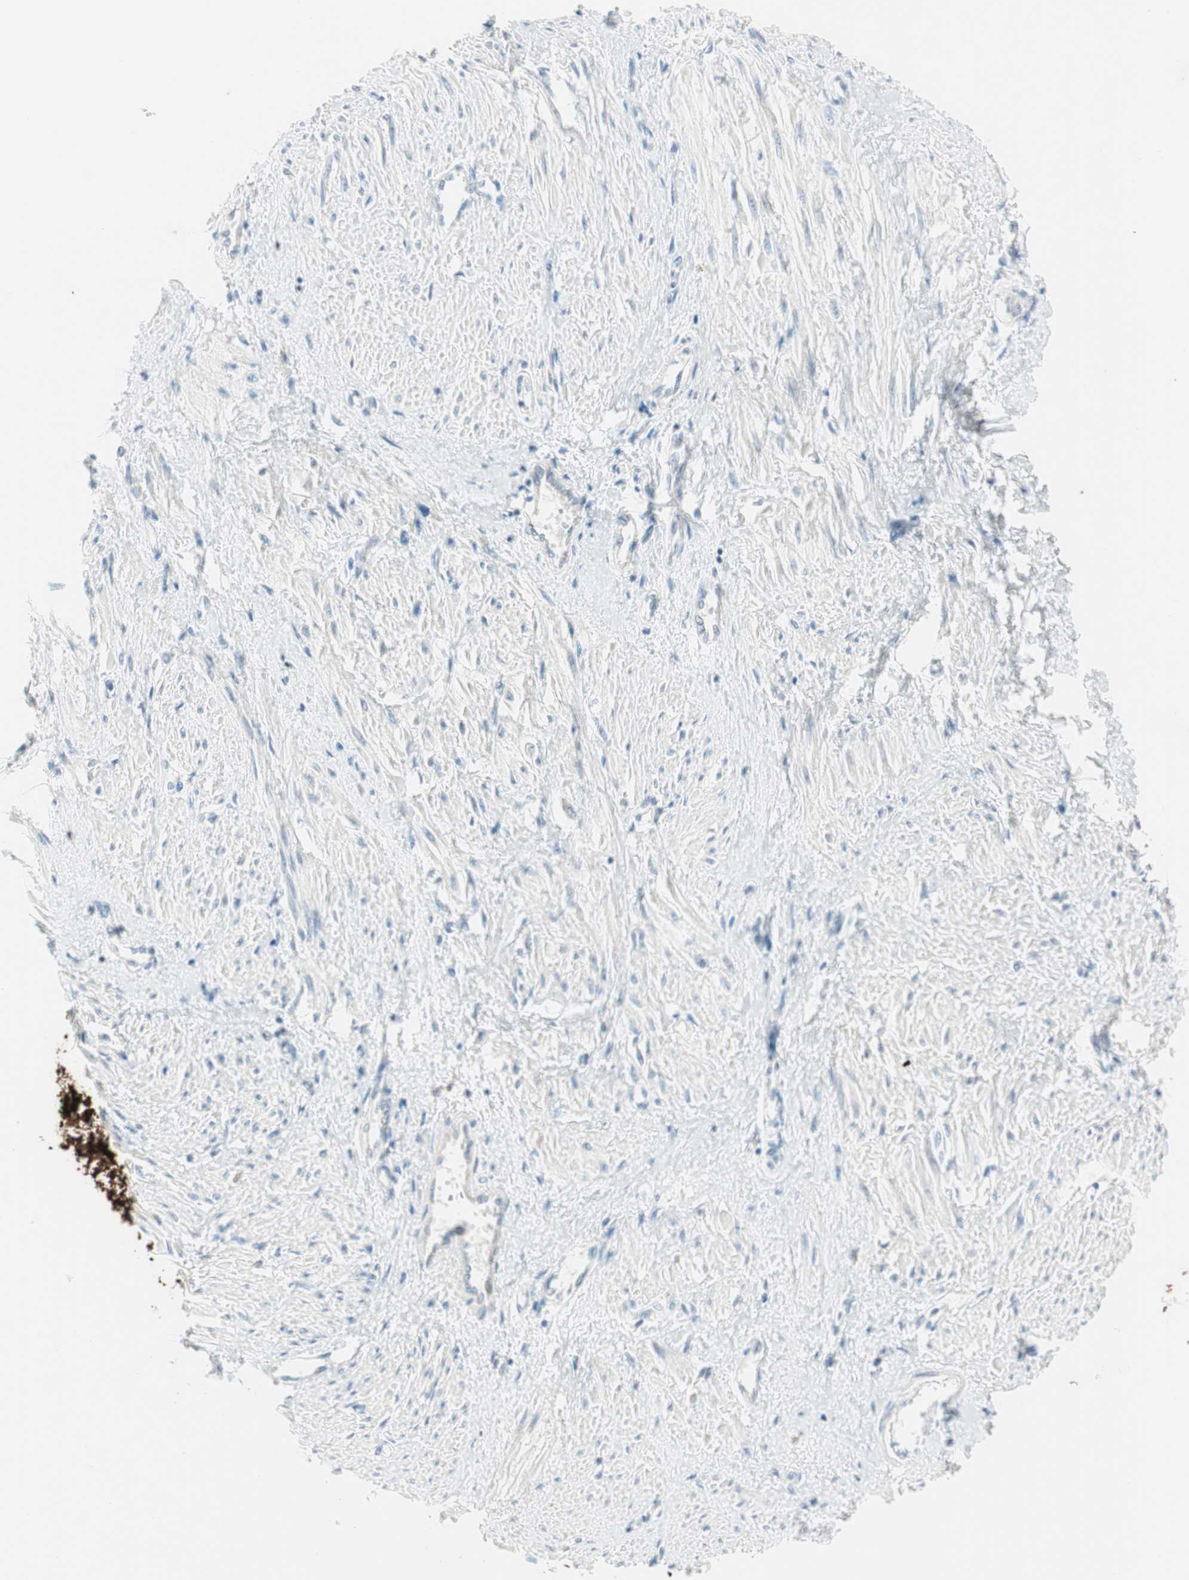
{"staining": {"intensity": "negative", "quantity": "none", "location": "none"}, "tissue": "smooth muscle", "cell_type": "Smooth muscle cells", "image_type": "normal", "snomed": [{"axis": "morphology", "description": "Normal tissue, NOS"}, {"axis": "topography", "description": "Smooth muscle"}, {"axis": "topography", "description": "Uterus"}], "caption": "There is no significant expression in smooth muscle cells of smooth muscle. (Brightfield microscopy of DAB immunohistochemistry (IHC) at high magnification).", "gene": "GNAO1", "patient": {"sex": "female", "age": 39}}